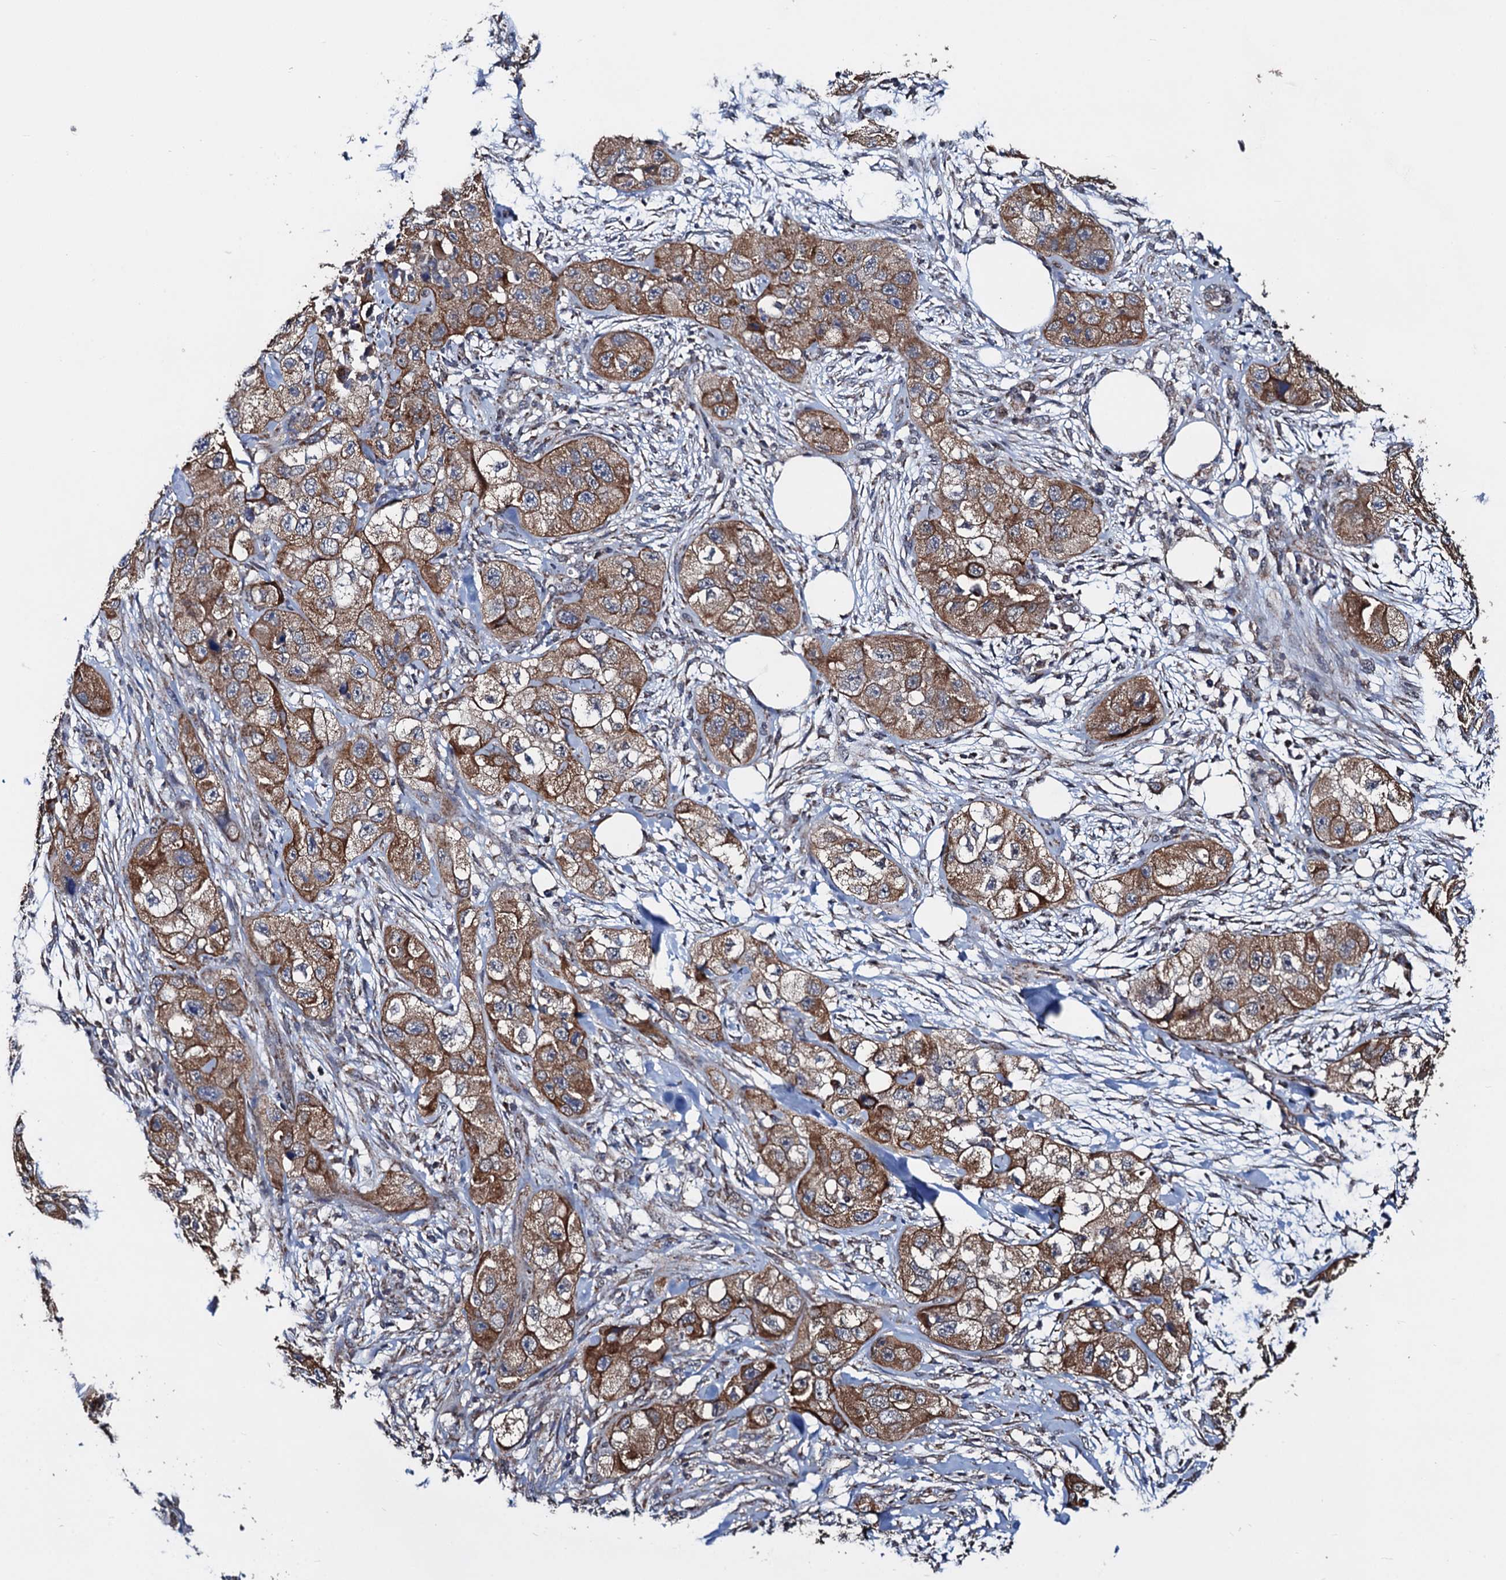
{"staining": {"intensity": "moderate", "quantity": ">75%", "location": "cytoplasmic/membranous"}, "tissue": "skin cancer", "cell_type": "Tumor cells", "image_type": "cancer", "snomed": [{"axis": "morphology", "description": "Squamous cell carcinoma, NOS"}, {"axis": "topography", "description": "Skin"}, {"axis": "topography", "description": "Subcutis"}], "caption": "Immunohistochemical staining of skin cancer (squamous cell carcinoma) demonstrates medium levels of moderate cytoplasmic/membranous protein staining in approximately >75% of tumor cells.", "gene": "PTCD3", "patient": {"sex": "male", "age": 73}}